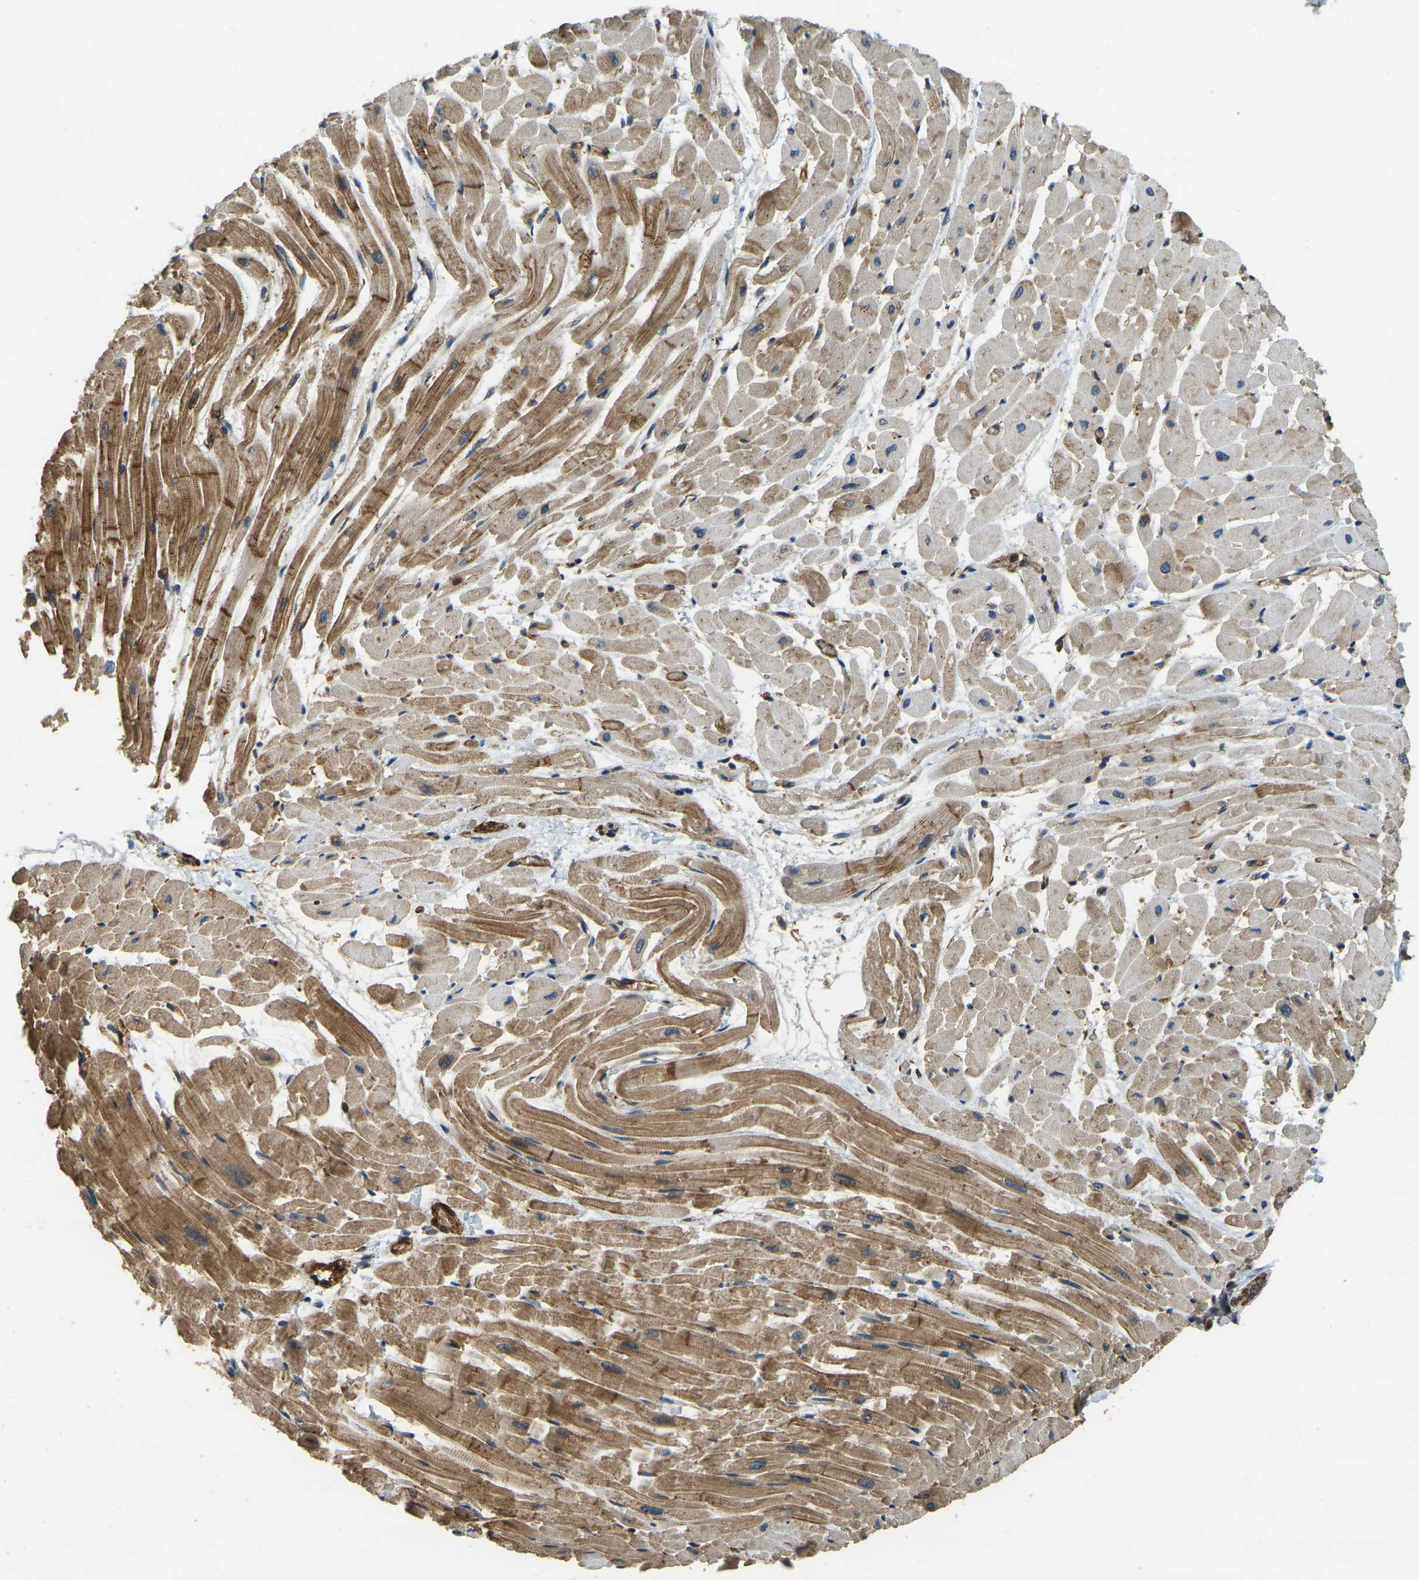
{"staining": {"intensity": "moderate", "quantity": ">75%", "location": "cytoplasmic/membranous"}, "tissue": "heart muscle", "cell_type": "Cardiomyocytes", "image_type": "normal", "snomed": [{"axis": "morphology", "description": "Normal tissue, NOS"}, {"axis": "topography", "description": "Heart"}], "caption": "Heart muscle stained with a brown dye exhibits moderate cytoplasmic/membranous positive staining in approximately >75% of cardiomyocytes.", "gene": "ERGIC1", "patient": {"sex": "male", "age": 45}}